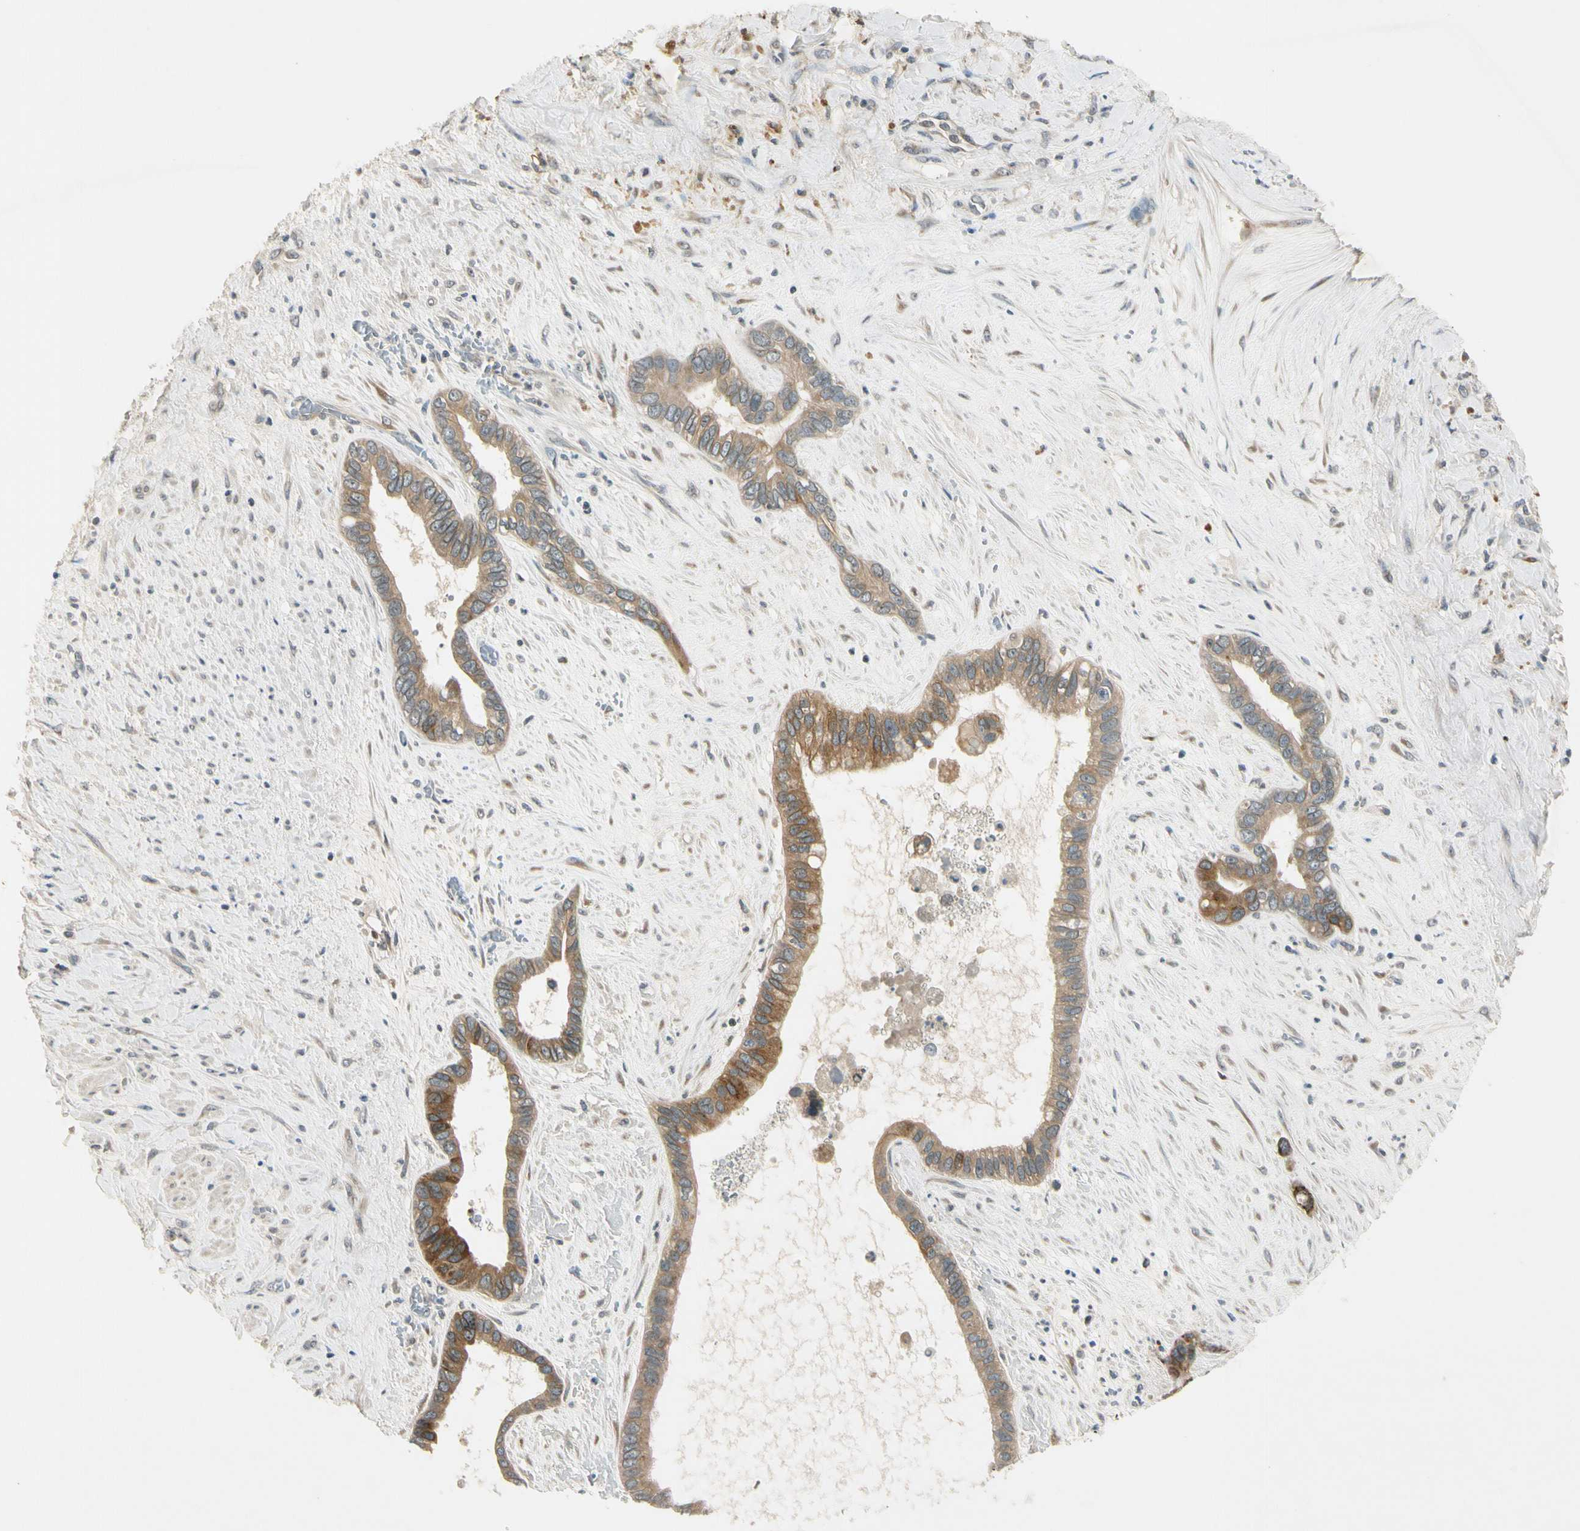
{"staining": {"intensity": "strong", "quantity": ">75%", "location": "cytoplasmic/membranous"}, "tissue": "liver cancer", "cell_type": "Tumor cells", "image_type": "cancer", "snomed": [{"axis": "morphology", "description": "Cholangiocarcinoma"}, {"axis": "topography", "description": "Liver"}], "caption": "An immunohistochemistry image of neoplastic tissue is shown. Protein staining in brown highlights strong cytoplasmic/membranous positivity in liver cancer within tumor cells.", "gene": "RPS6KB2", "patient": {"sex": "female", "age": 65}}